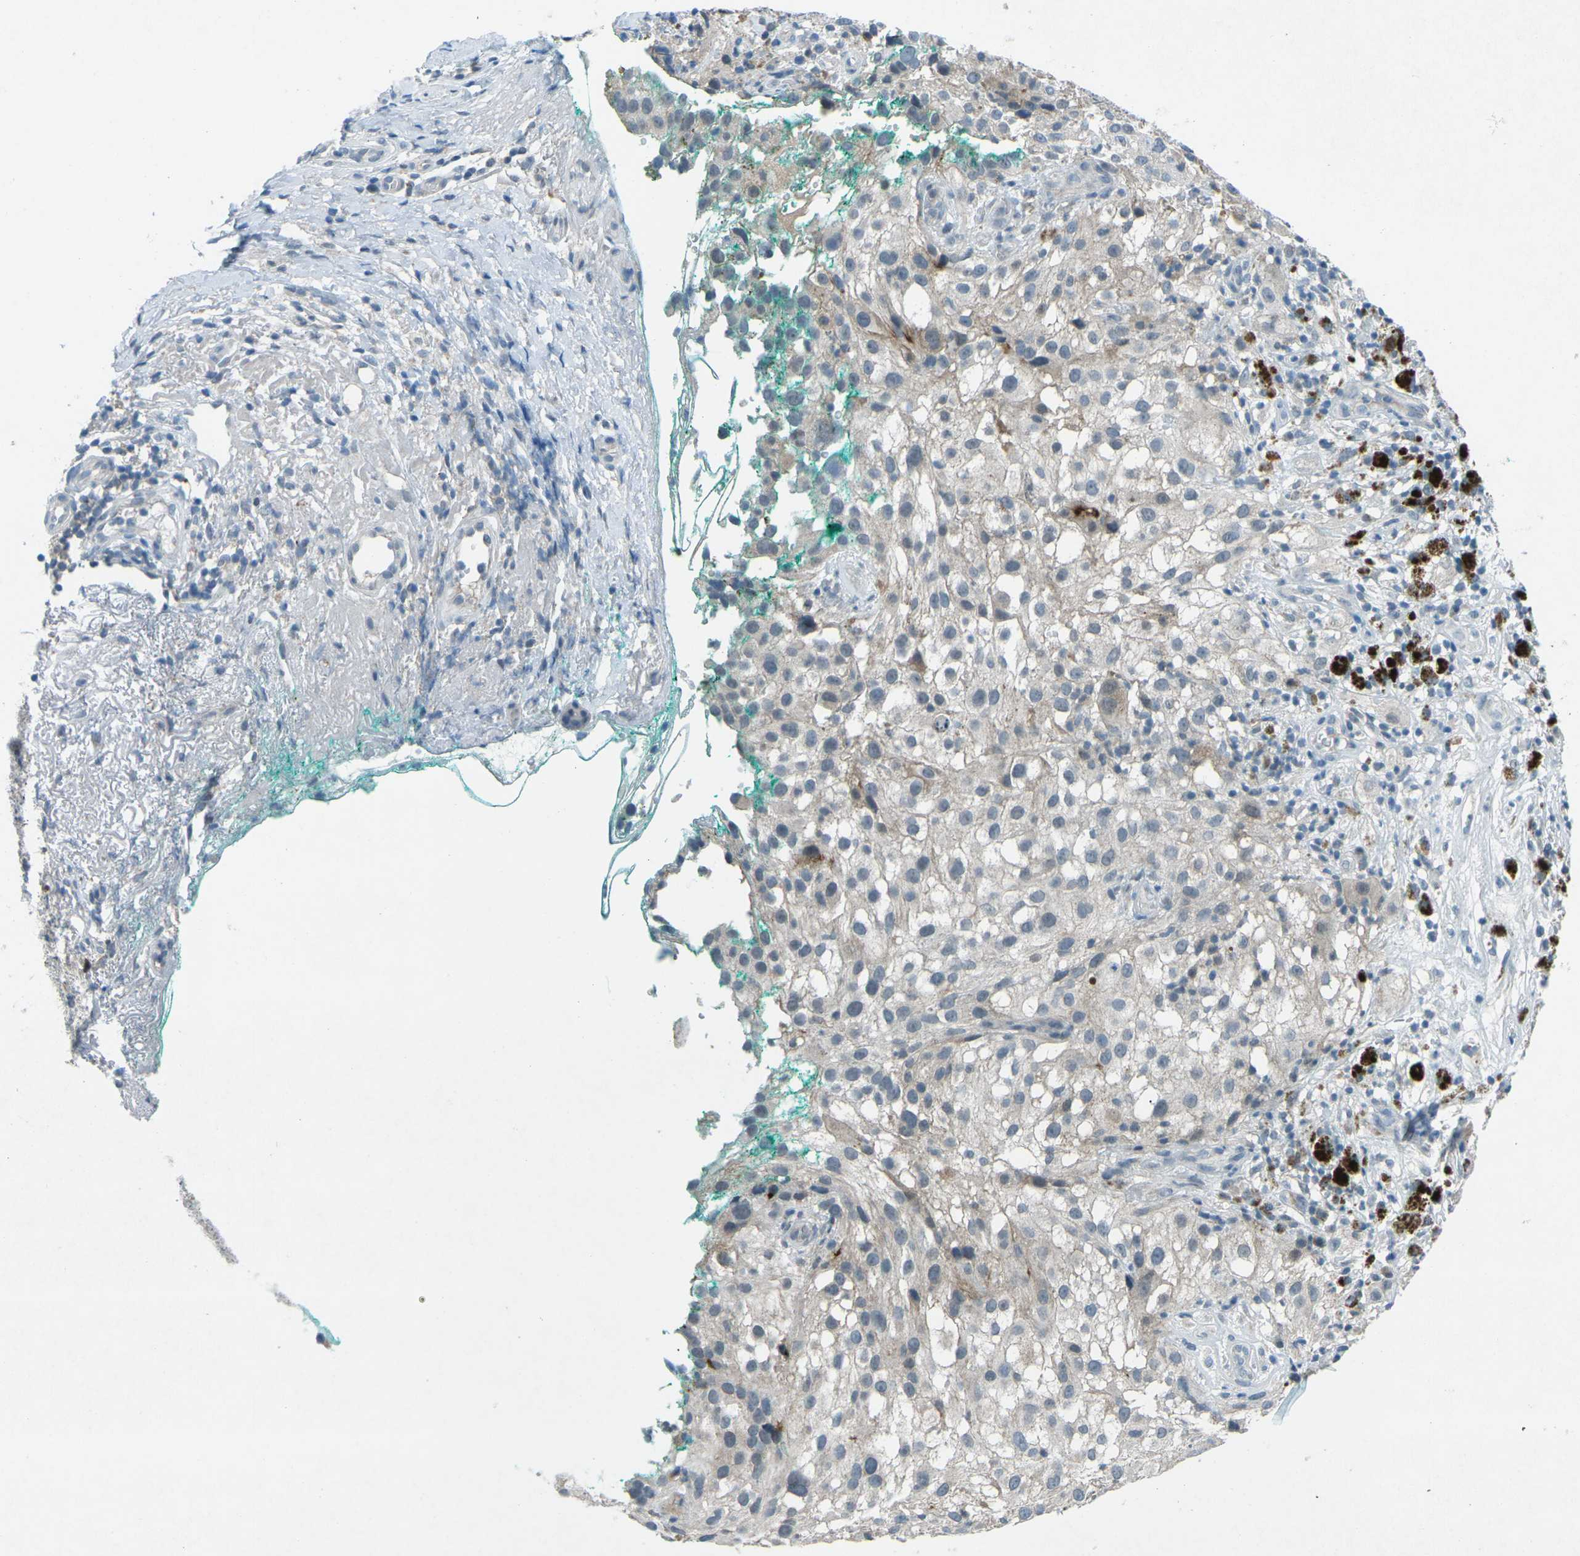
{"staining": {"intensity": "negative", "quantity": "none", "location": "none"}, "tissue": "melanoma", "cell_type": "Tumor cells", "image_type": "cancer", "snomed": [{"axis": "morphology", "description": "Necrosis, NOS"}, {"axis": "morphology", "description": "Malignant melanoma, NOS"}, {"axis": "topography", "description": "Skin"}], "caption": "An IHC image of malignant melanoma is shown. There is no staining in tumor cells of malignant melanoma. (DAB IHC, high magnification).", "gene": "PRKCA", "patient": {"sex": "female", "age": 87}}